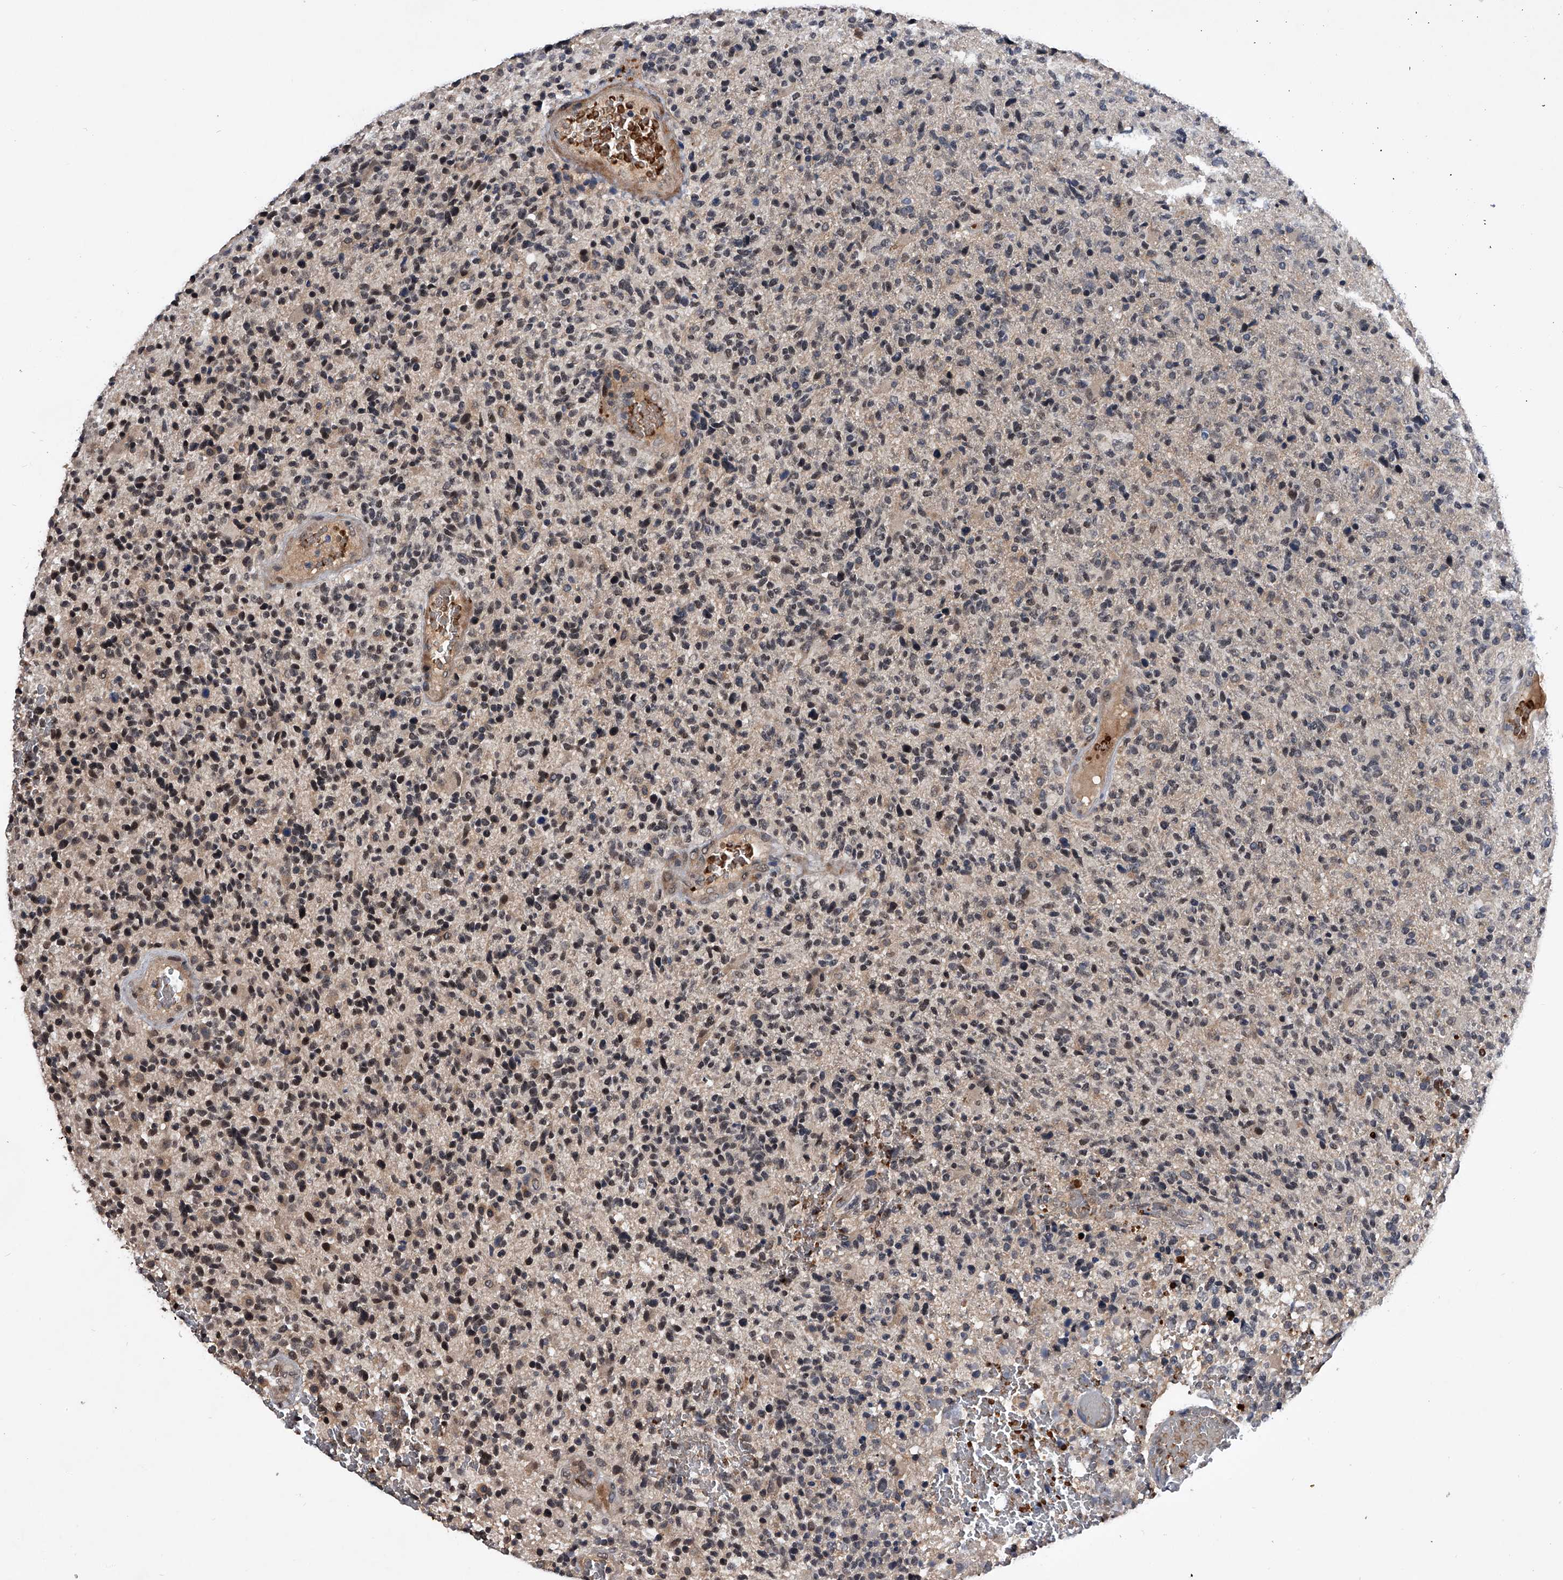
{"staining": {"intensity": "negative", "quantity": "none", "location": "none"}, "tissue": "glioma", "cell_type": "Tumor cells", "image_type": "cancer", "snomed": [{"axis": "morphology", "description": "Glioma, malignant, High grade"}, {"axis": "topography", "description": "Brain"}], "caption": "IHC histopathology image of human glioma stained for a protein (brown), which shows no staining in tumor cells.", "gene": "ZNF30", "patient": {"sex": "male", "age": 72}}